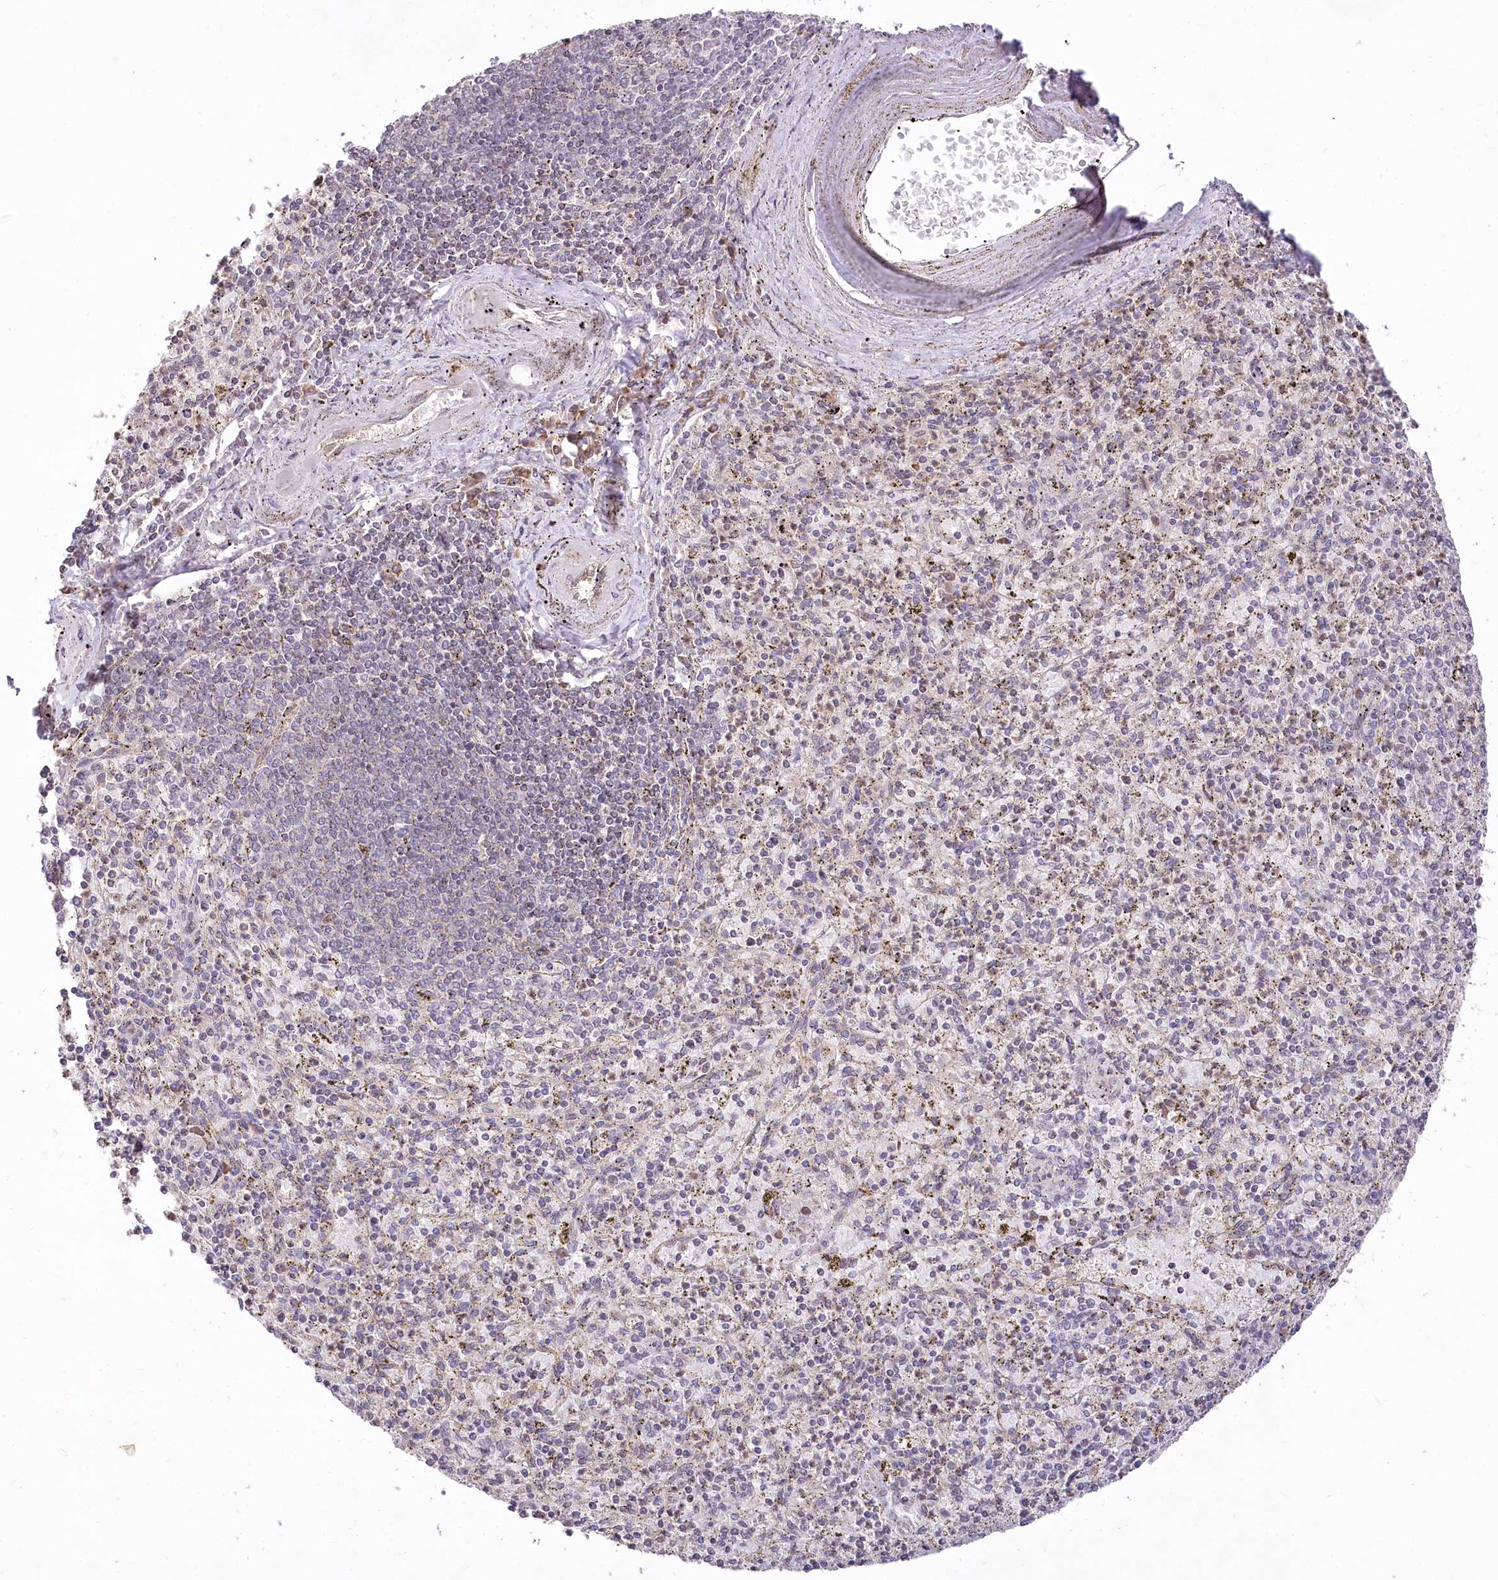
{"staining": {"intensity": "weak", "quantity": "<25%", "location": "cytoplasmic/membranous"}, "tissue": "spleen", "cell_type": "Cells in red pulp", "image_type": "normal", "snomed": [{"axis": "morphology", "description": "Normal tissue, NOS"}, {"axis": "topography", "description": "Spleen"}], "caption": "Cells in red pulp are negative for brown protein staining in unremarkable spleen.", "gene": "STT3B", "patient": {"sex": "male", "age": 72}}